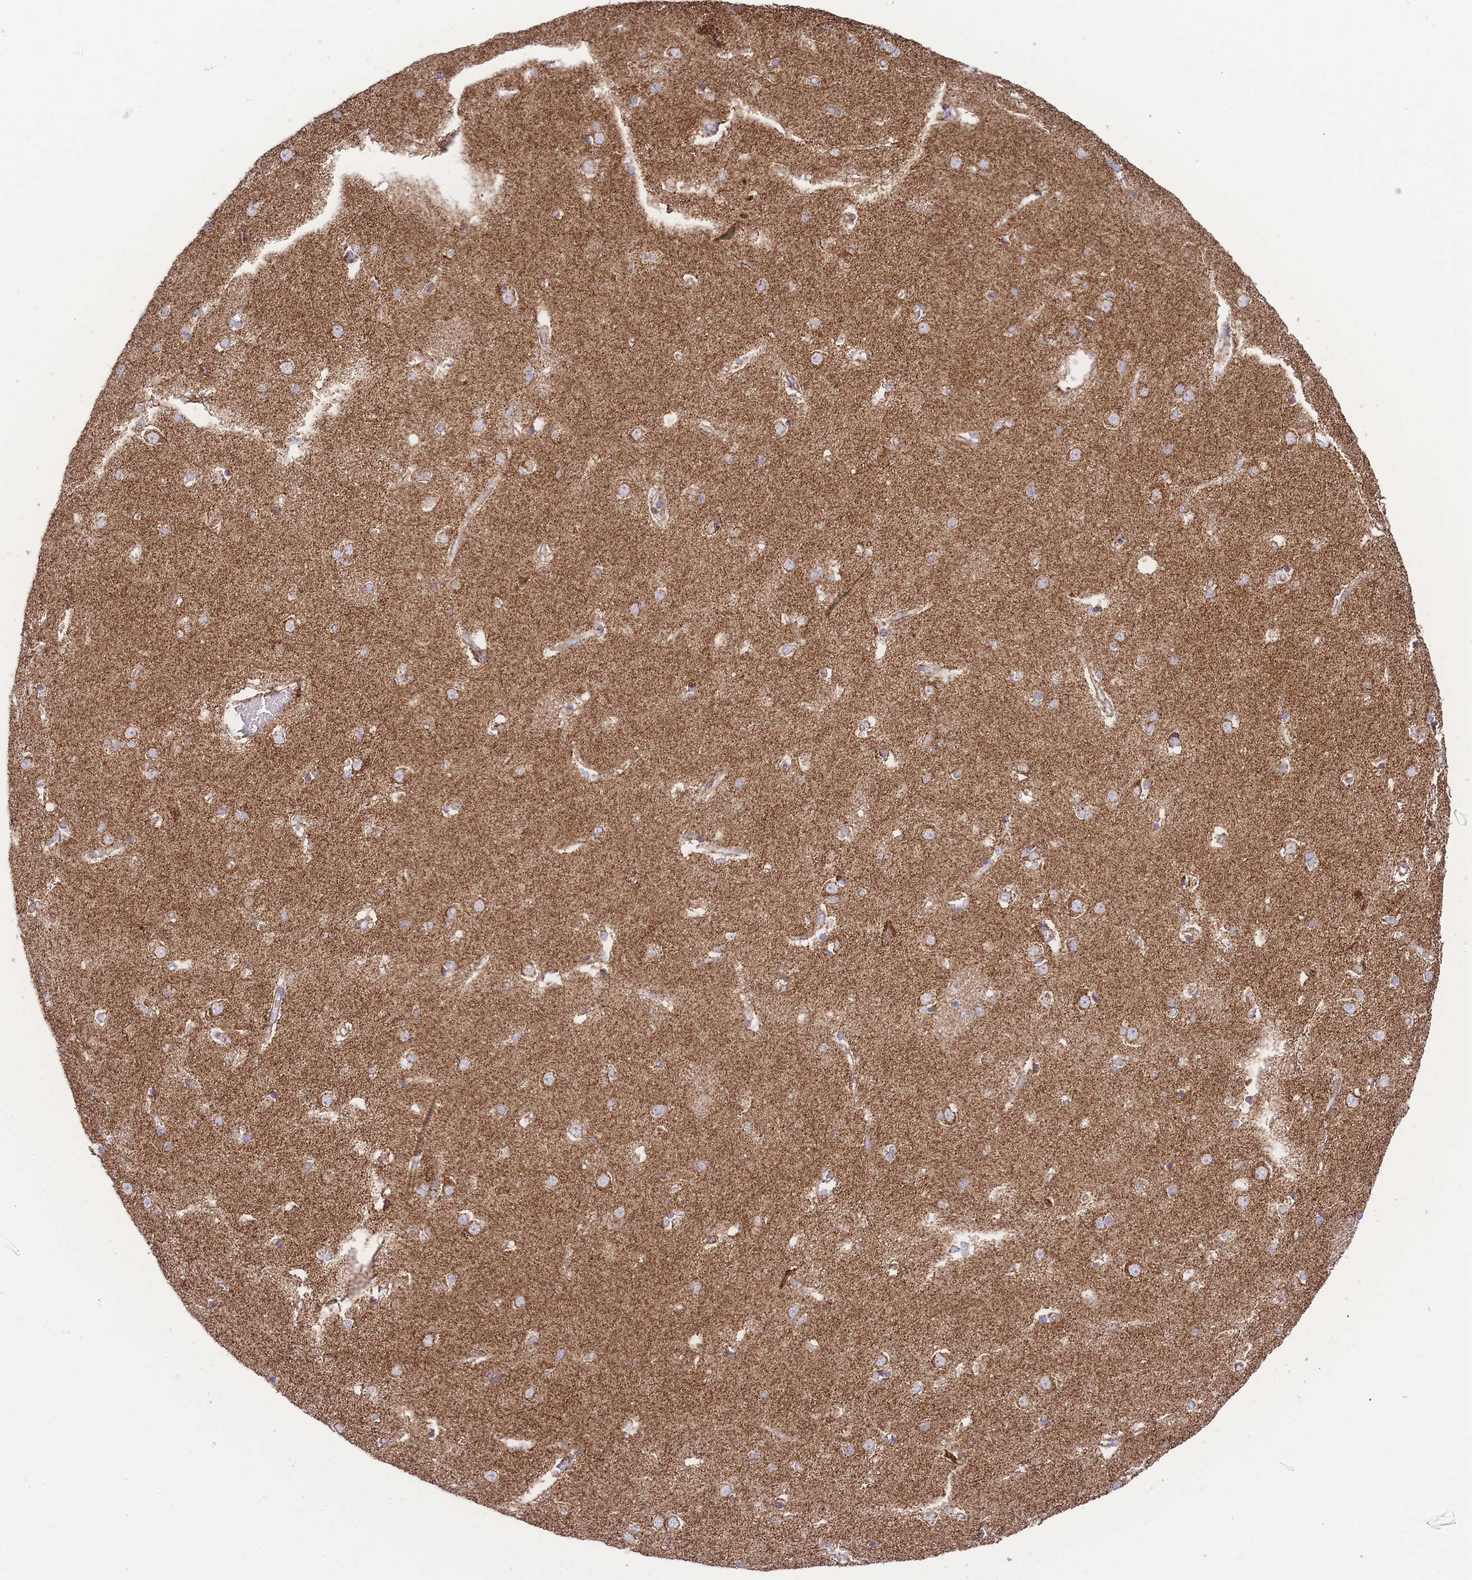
{"staining": {"intensity": "moderate", "quantity": ">75%", "location": "cytoplasmic/membranous"}, "tissue": "caudate", "cell_type": "Glial cells", "image_type": "normal", "snomed": [{"axis": "morphology", "description": "Normal tissue, NOS"}, {"axis": "topography", "description": "Lateral ventricle wall"}], "caption": "Glial cells reveal medium levels of moderate cytoplasmic/membranous positivity in approximately >75% of cells in unremarkable caudate. (DAB IHC with brightfield microscopy, high magnification).", "gene": "GSTM1", "patient": {"sex": "male", "age": 37}}